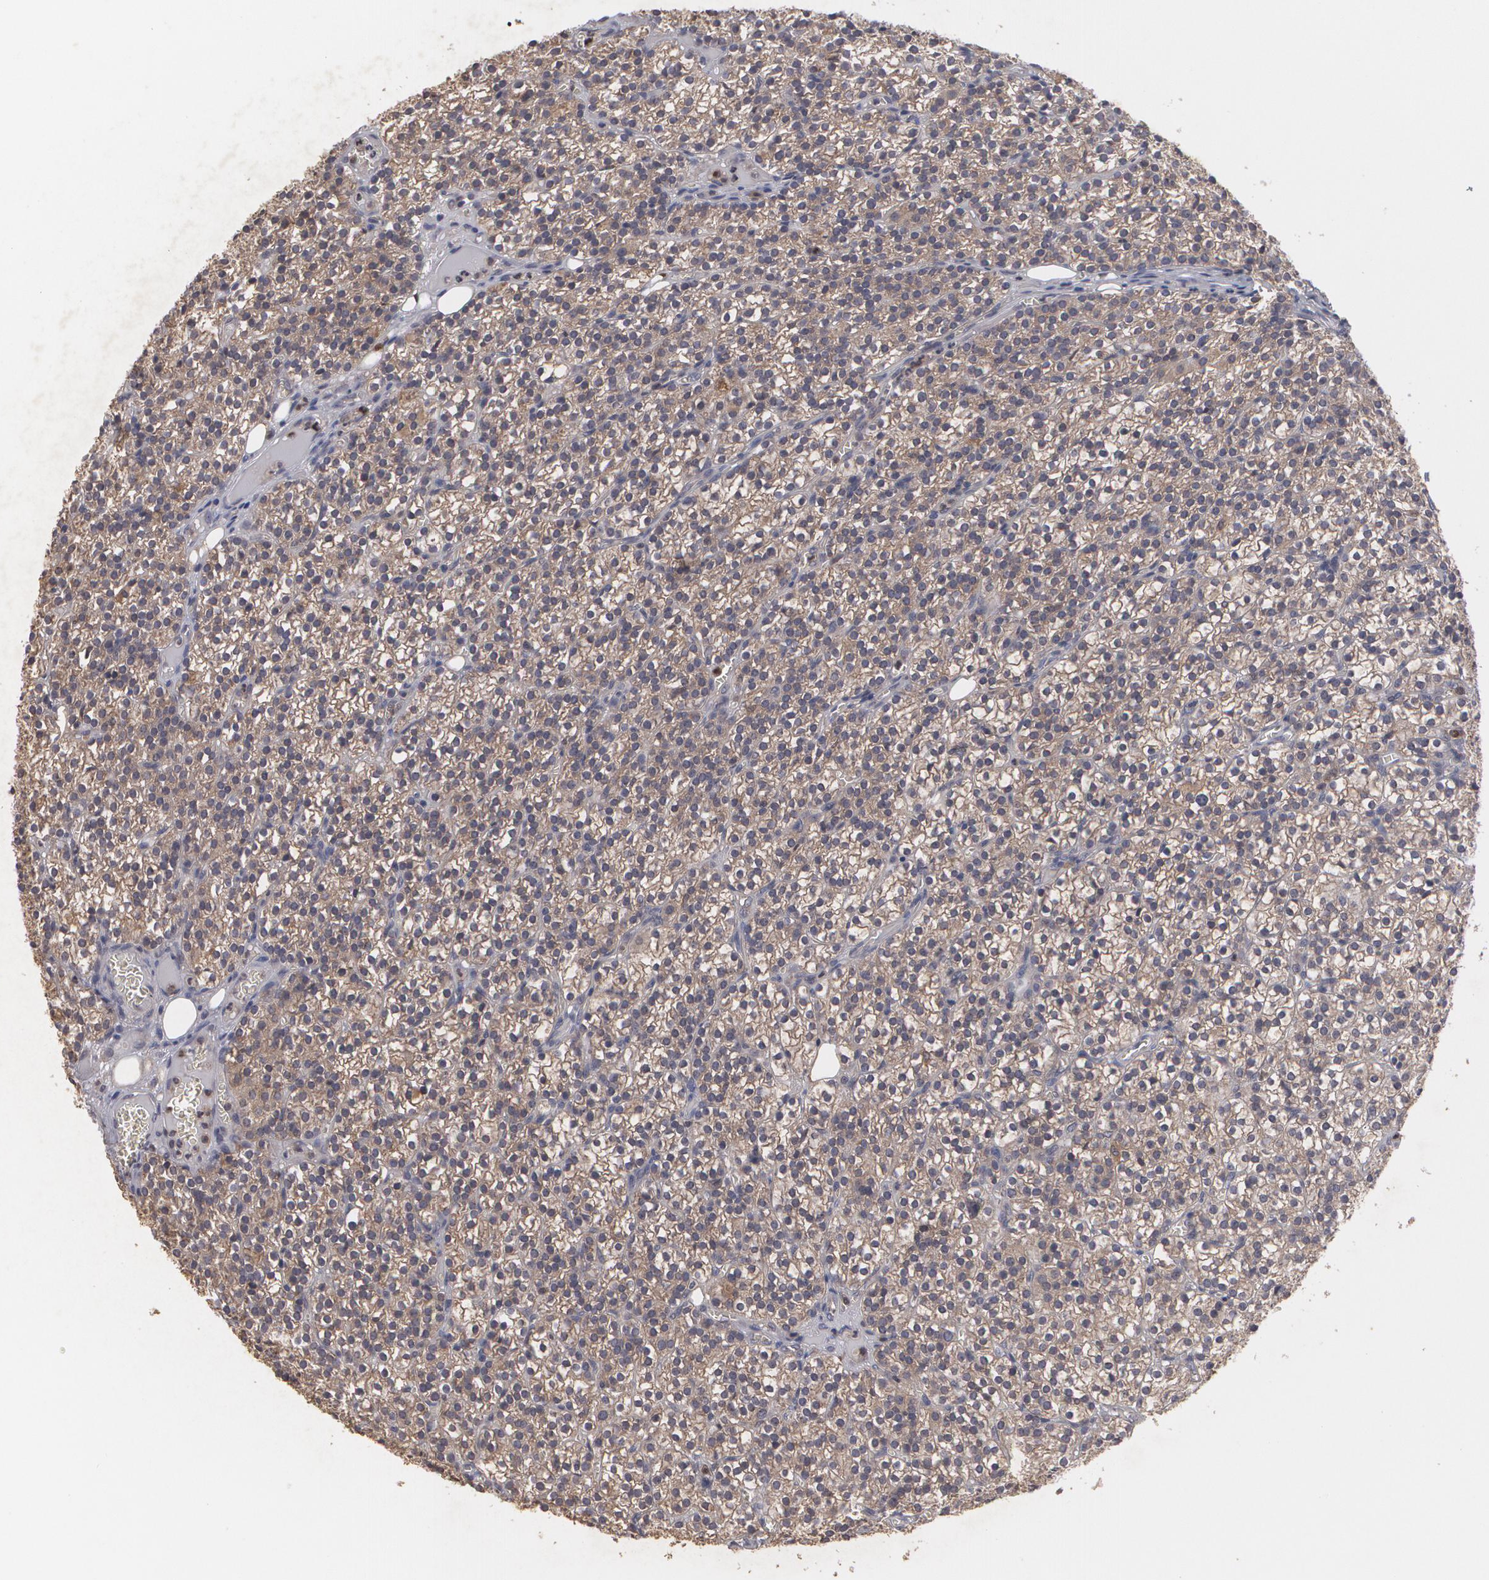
{"staining": {"intensity": "weak", "quantity": ">75%", "location": "cytoplasmic/membranous"}, "tissue": "parathyroid gland", "cell_type": "Glandular cells", "image_type": "normal", "snomed": [{"axis": "morphology", "description": "Normal tissue, NOS"}, {"axis": "topography", "description": "Parathyroid gland"}], "caption": "A low amount of weak cytoplasmic/membranous expression is identified in approximately >75% of glandular cells in normal parathyroid gland.", "gene": "HTT", "patient": {"sex": "female", "age": 17}}